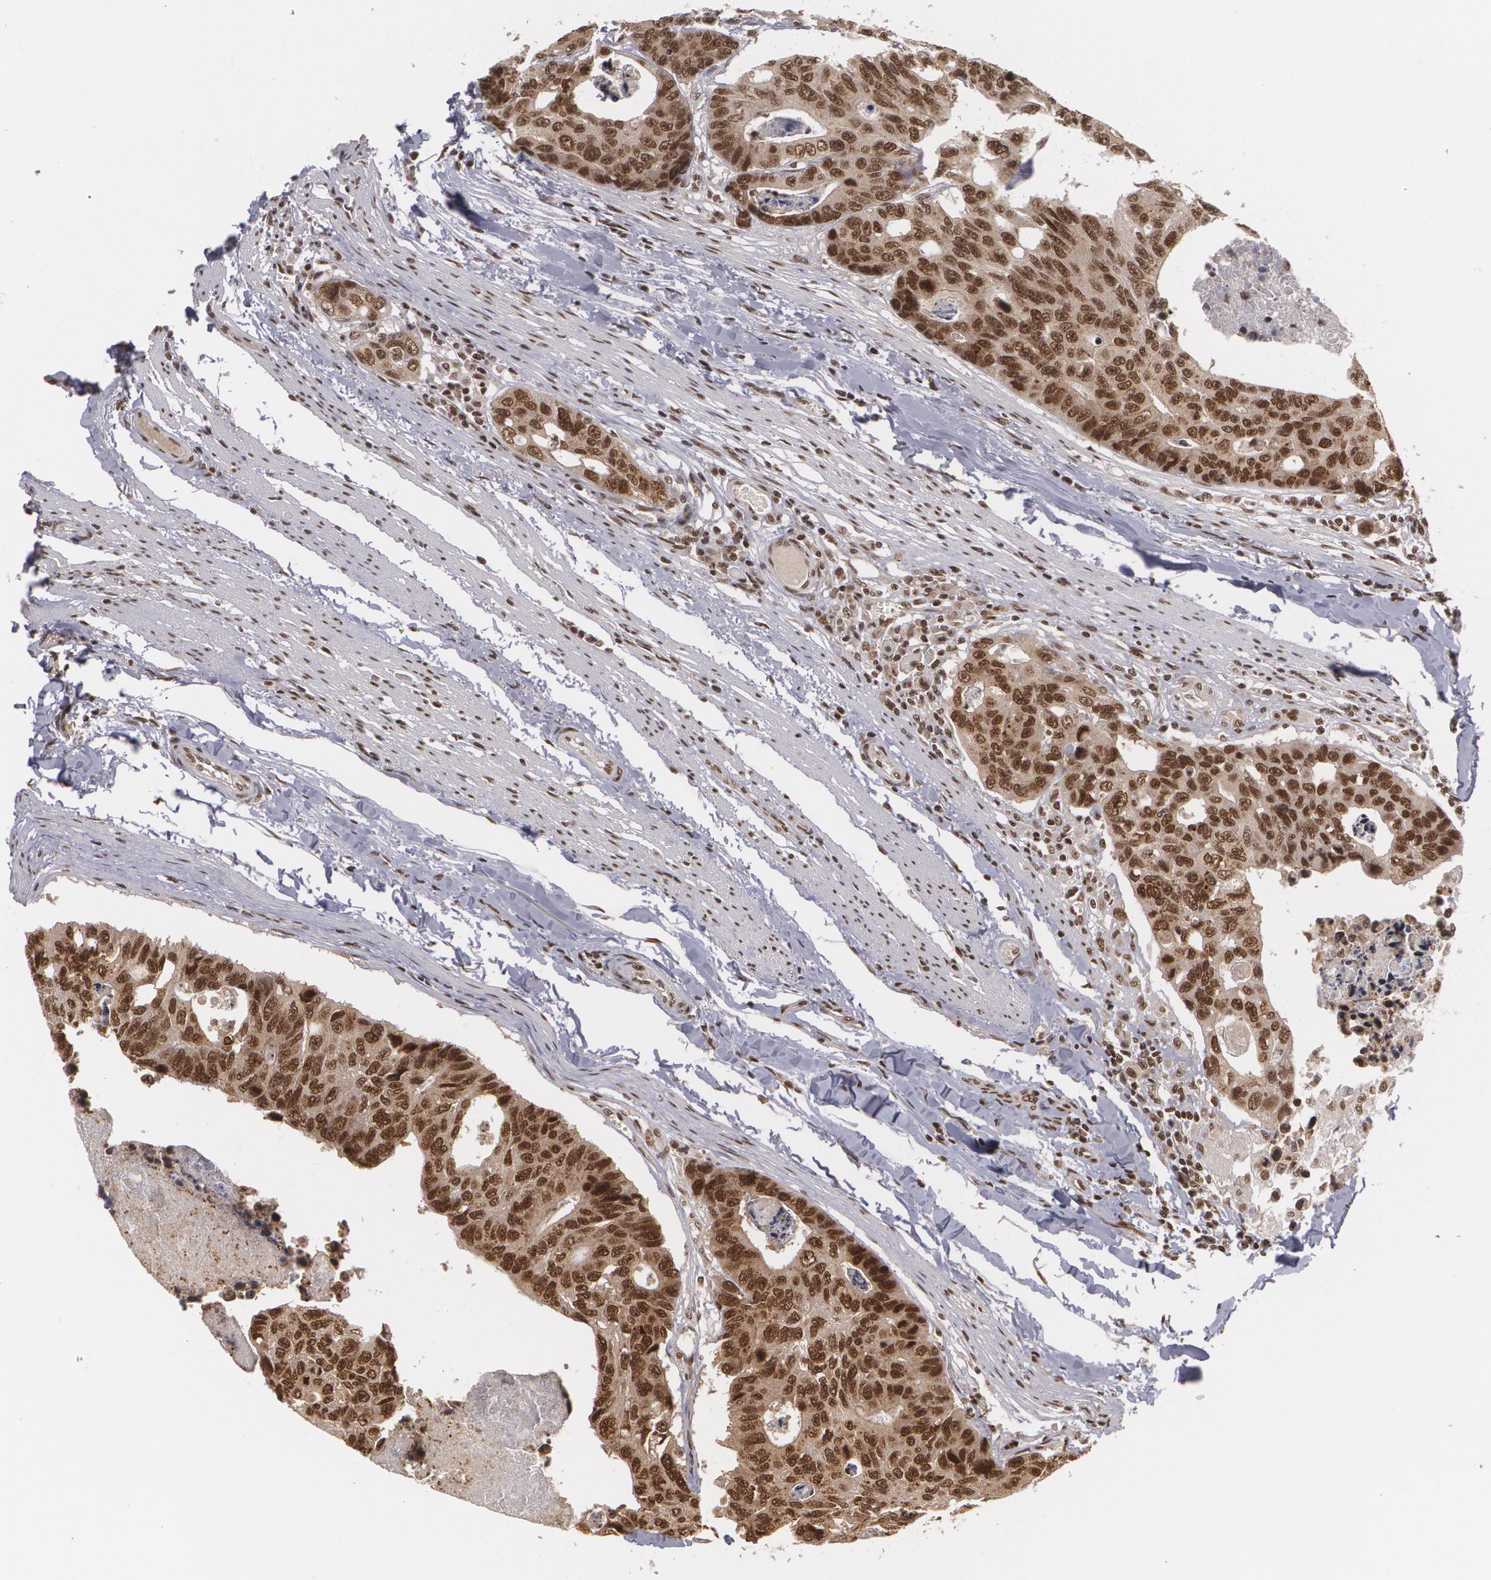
{"staining": {"intensity": "strong", "quantity": ">75%", "location": "nuclear"}, "tissue": "colorectal cancer", "cell_type": "Tumor cells", "image_type": "cancer", "snomed": [{"axis": "morphology", "description": "Adenocarcinoma, NOS"}, {"axis": "topography", "description": "Colon"}], "caption": "Adenocarcinoma (colorectal) stained with DAB IHC reveals high levels of strong nuclear positivity in approximately >75% of tumor cells. (DAB IHC, brown staining for protein, blue staining for nuclei).", "gene": "RXRB", "patient": {"sex": "female", "age": 86}}